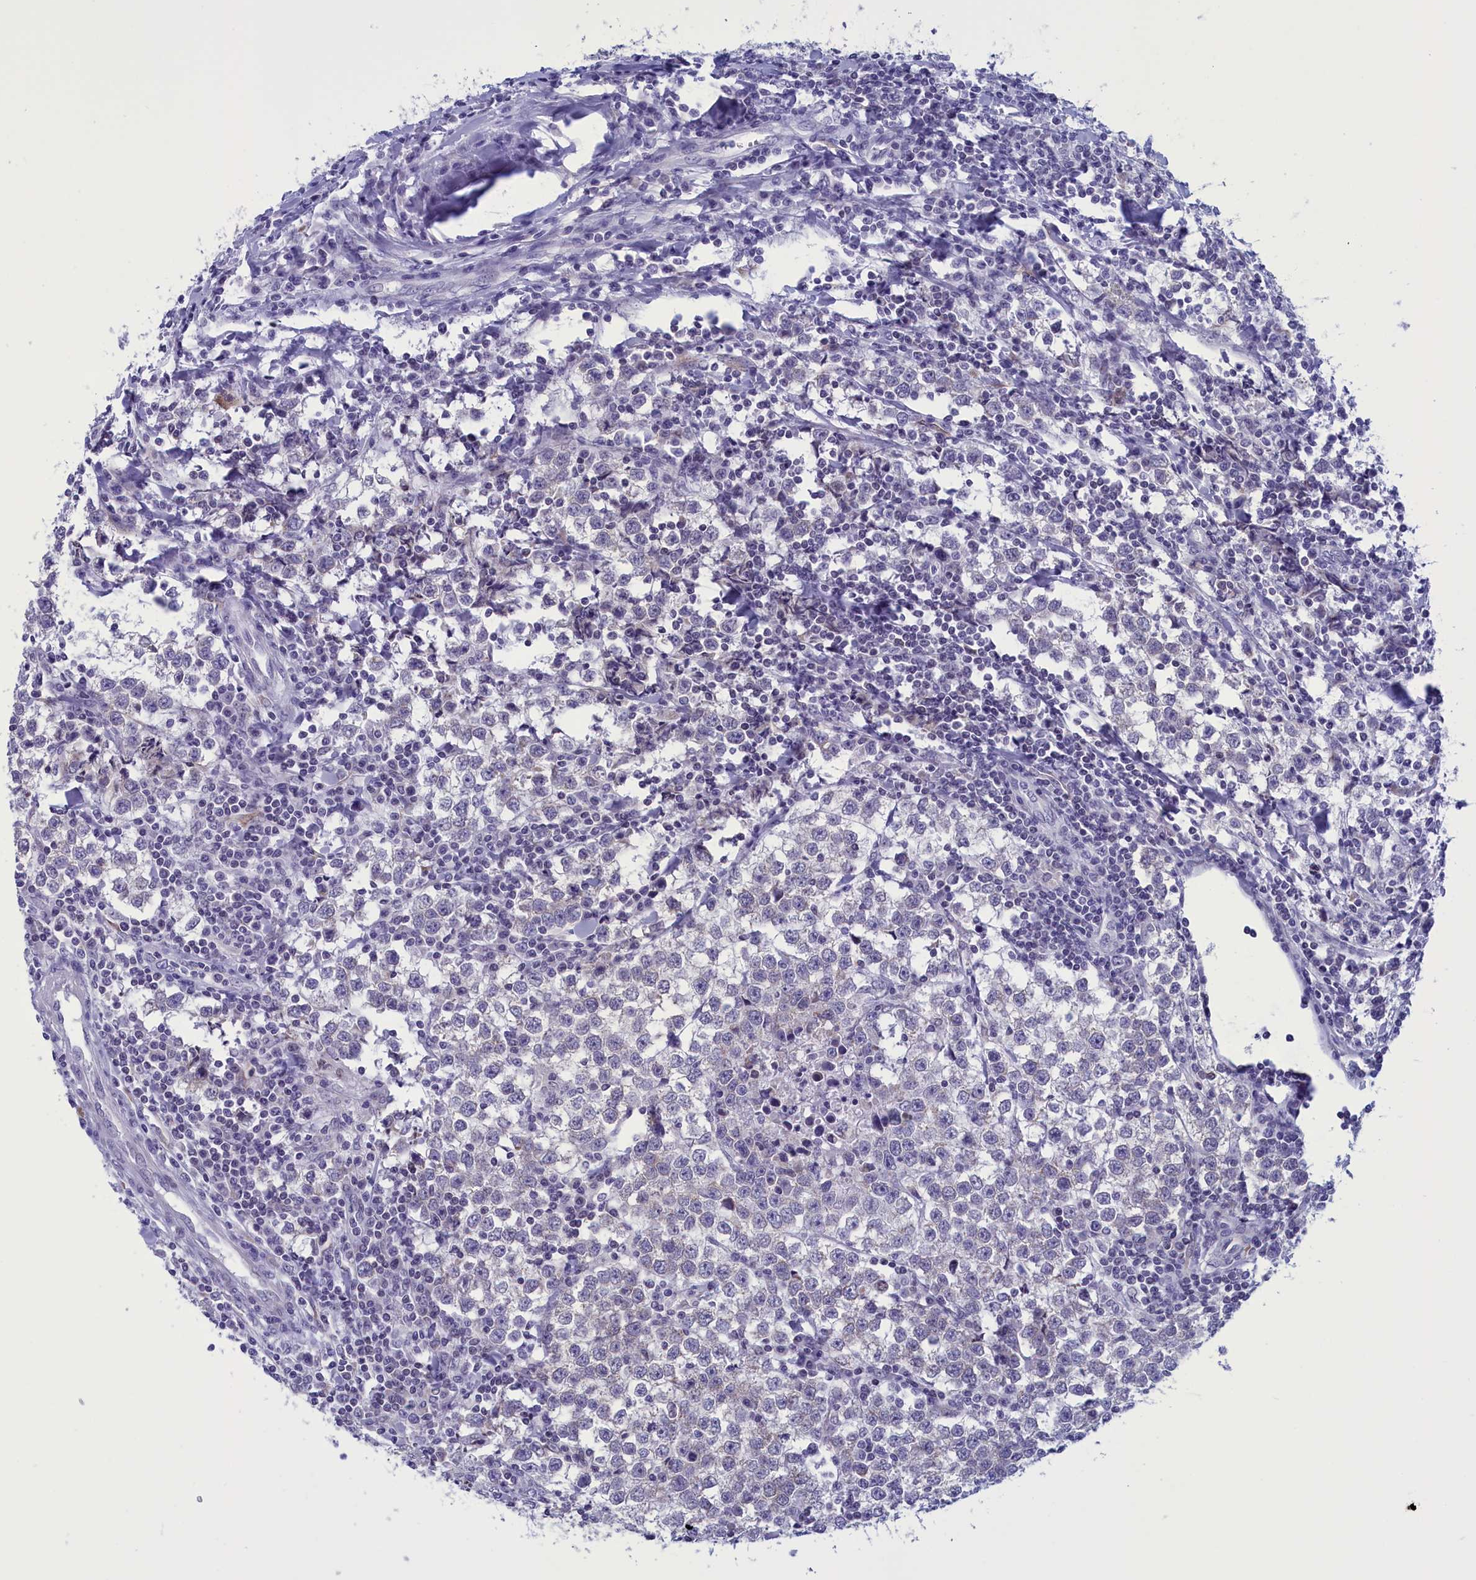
{"staining": {"intensity": "negative", "quantity": "none", "location": "none"}, "tissue": "testis cancer", "cell_type": "Tumor cells", "image_type": "cancer", "snomed": [{"axis": "morphology", "description": "Seminoma, NOS"}, {"axis": "morphology", "description": "Carcinoma, Embryonal, NOS"}, {"axis": "topography", "description": "Testis"}], "caption": "This is a photomicrograph of immunohistochemistry staining of testis cancer, which shows no positivity in tumor cells.", "gene": "PARS2", "patient": {"sex": "male", "age": 36}}